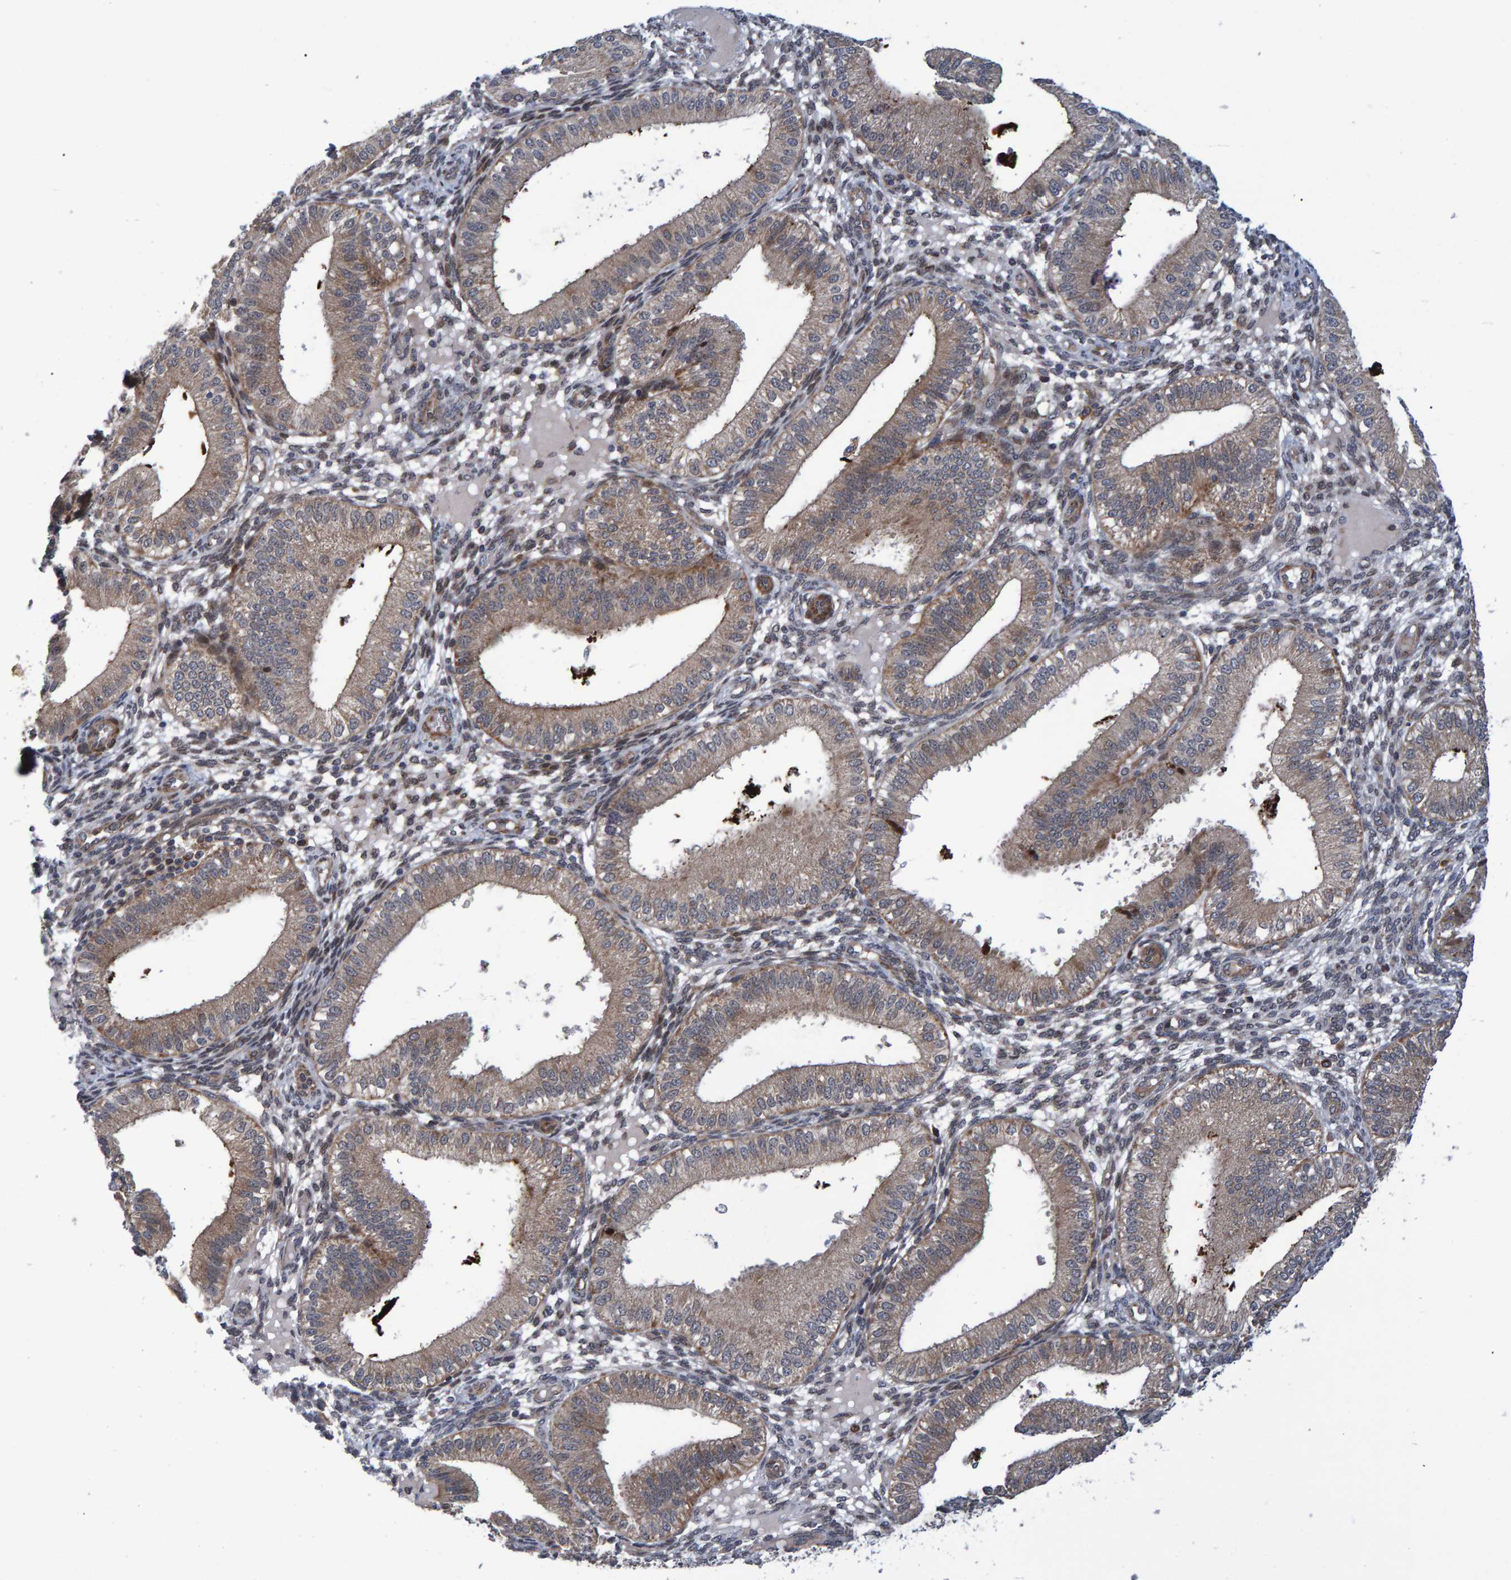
{"staining": {"intensity": "weak", "quantity": "<25%", "location": "cytoplasmic/membranous"}, "tissue": "endometrium", "cell_type": "Cells in endometrial stroma", "image_type": "normal", "snomed": [{"axis": "morphology", "description": "Normal tissue, NOS"}, {"axis": "topography", "description": "Endometrium"}], "caption": "The photomicrograph shows no staining of cells in endometrial stroma in benign endometrium.", "gene": "ATP6V1H", "patient": {"sex": "female", "age": 39}}